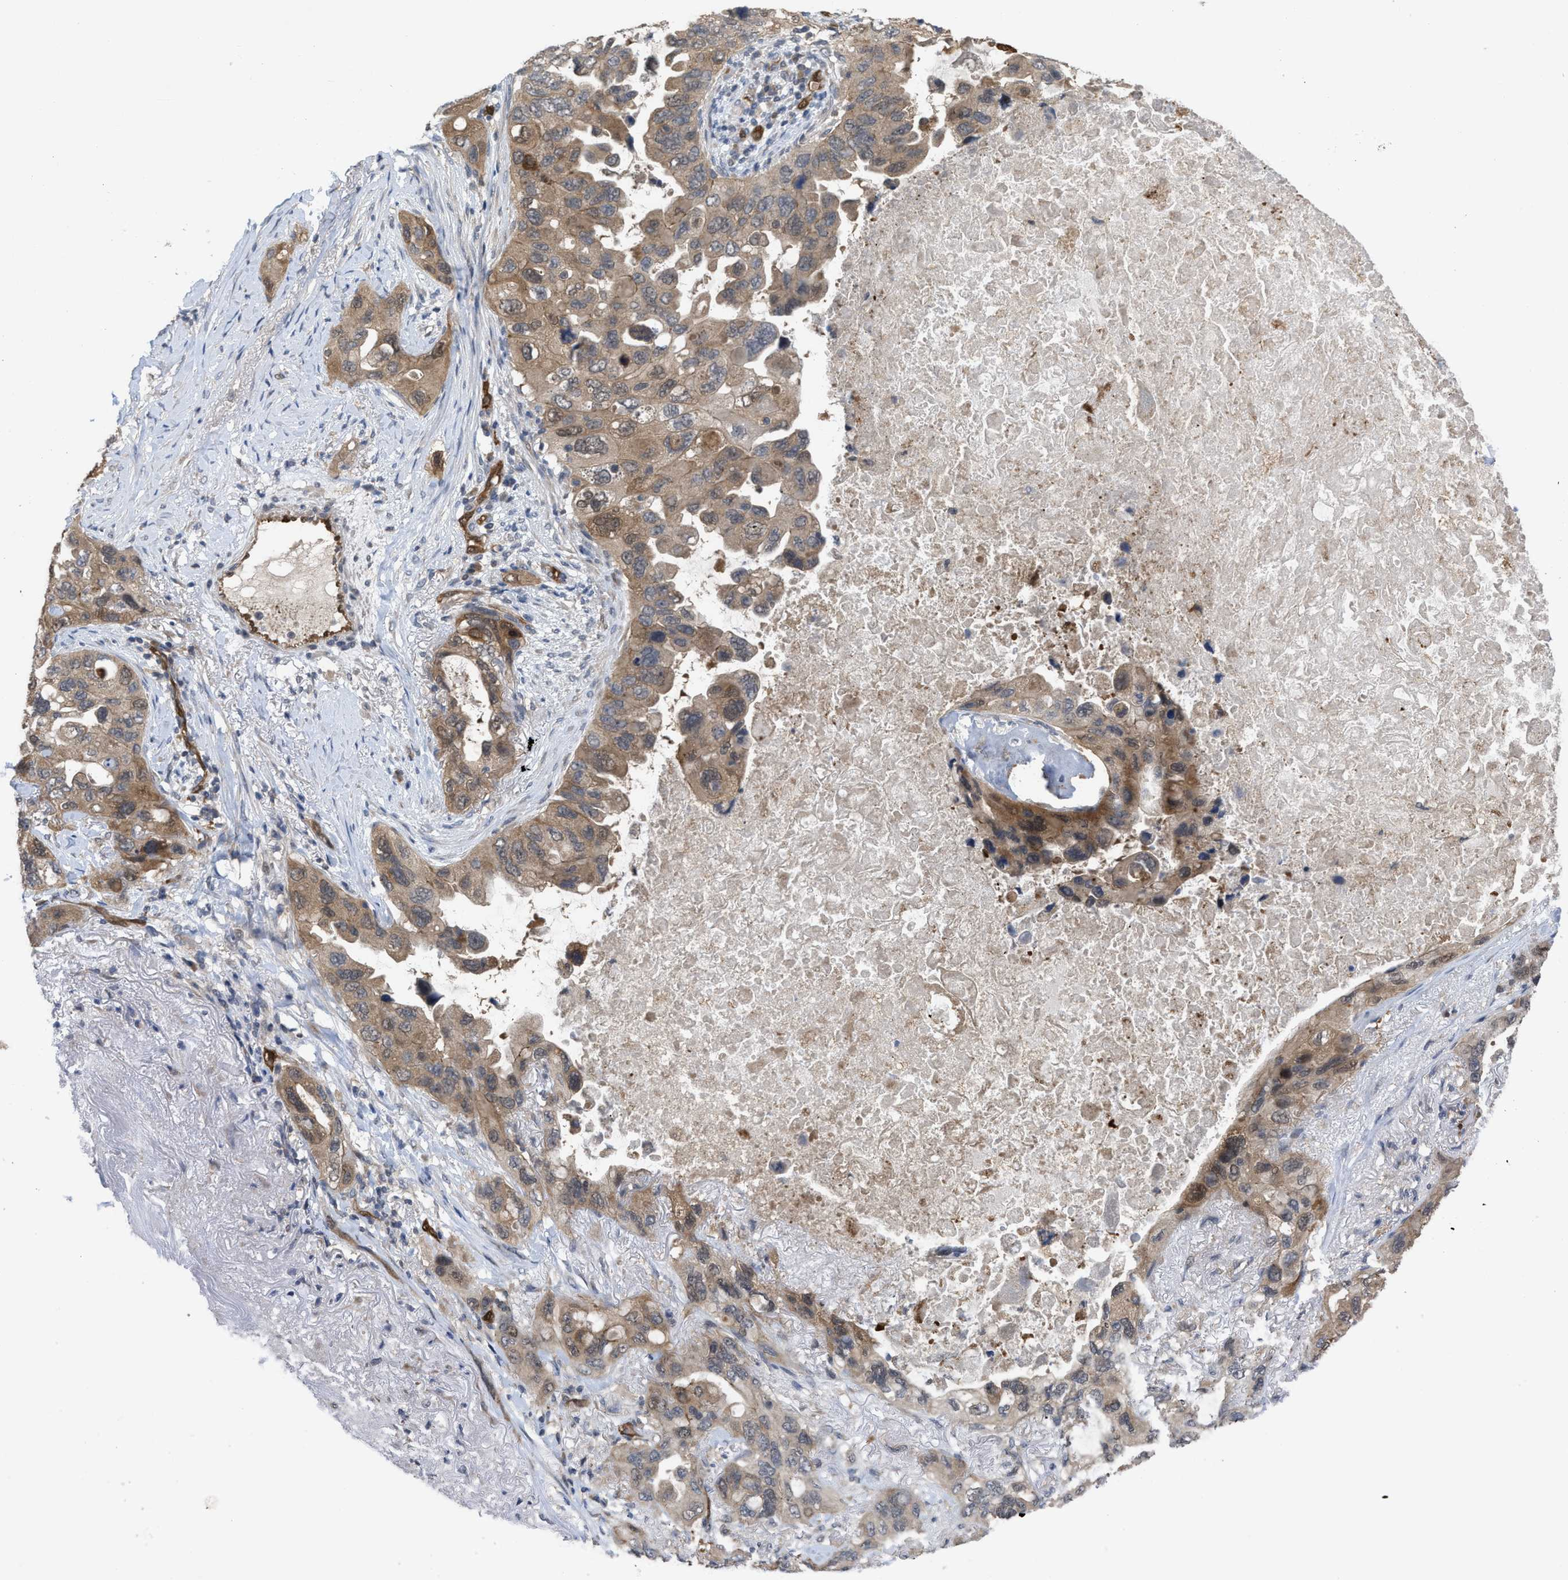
{"staining": {"intensity": "moderate", "quantity": ">75%", "location": "cytoplasmic/membranous"}, "tissue": "lung cancer", "cell_type": "Tumor cells", "image_type": "cancer", "snomed": [{"axis": "morphology", "description": "Squamous cell carcinoma, NOS"}, {"axis": "topography", "description": "Lung"}], "caption": "Approximately >75% of tumor cells in human lung squamous cell carcinoma demonstrate moderate cytoplasmic/membranous protein staining as visualized by brown immunohistochemical staining.", "gene": "LDAF1", "patient": {"sex": "female", "age": 73}}